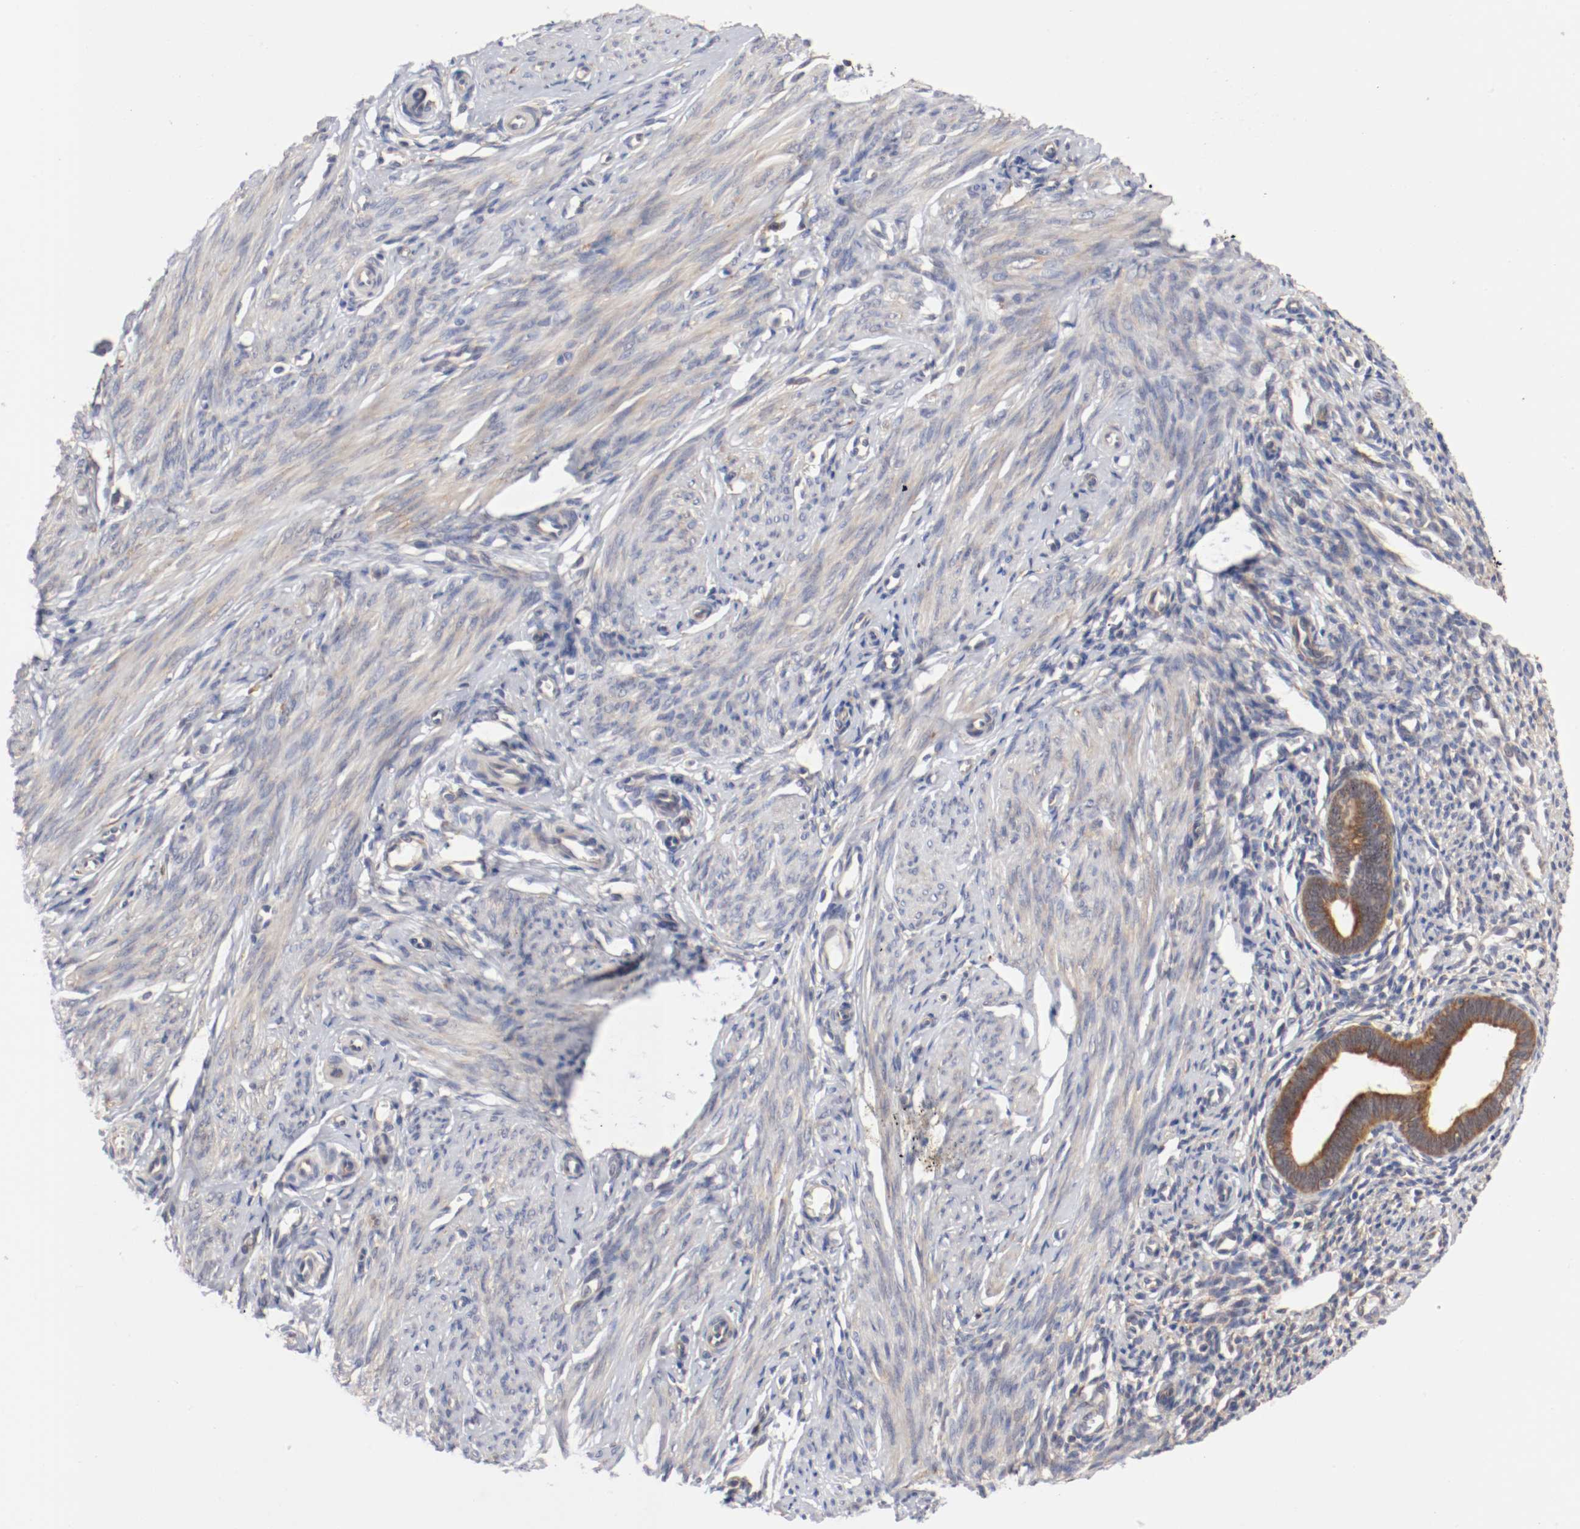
{"staining": {"intensity": "weak", "quantity": ">75%", "location": "cytoplasmic/membranous"}, "tissue": "endometrium", "cell_type": "Cells in endometrial stroma", "image_type": "normal", "snomed": [{"axis": "morphology", "description": "Normal tissue, NOS"}, {"axis": "topography", "description": "Endometrium"}], "caption": "Immunohistochemical staining of normal endometrium shows >75% levels of weak cytoplasmic/membranous protein expression in about >75% of cells in endometrial stroma. (DAB (3,3'-diaminobenzidine) IHC with brightfield microscopy, high magnification).", "gene": "FKBP3", "patient": {"sex": "female", "age": 27}}